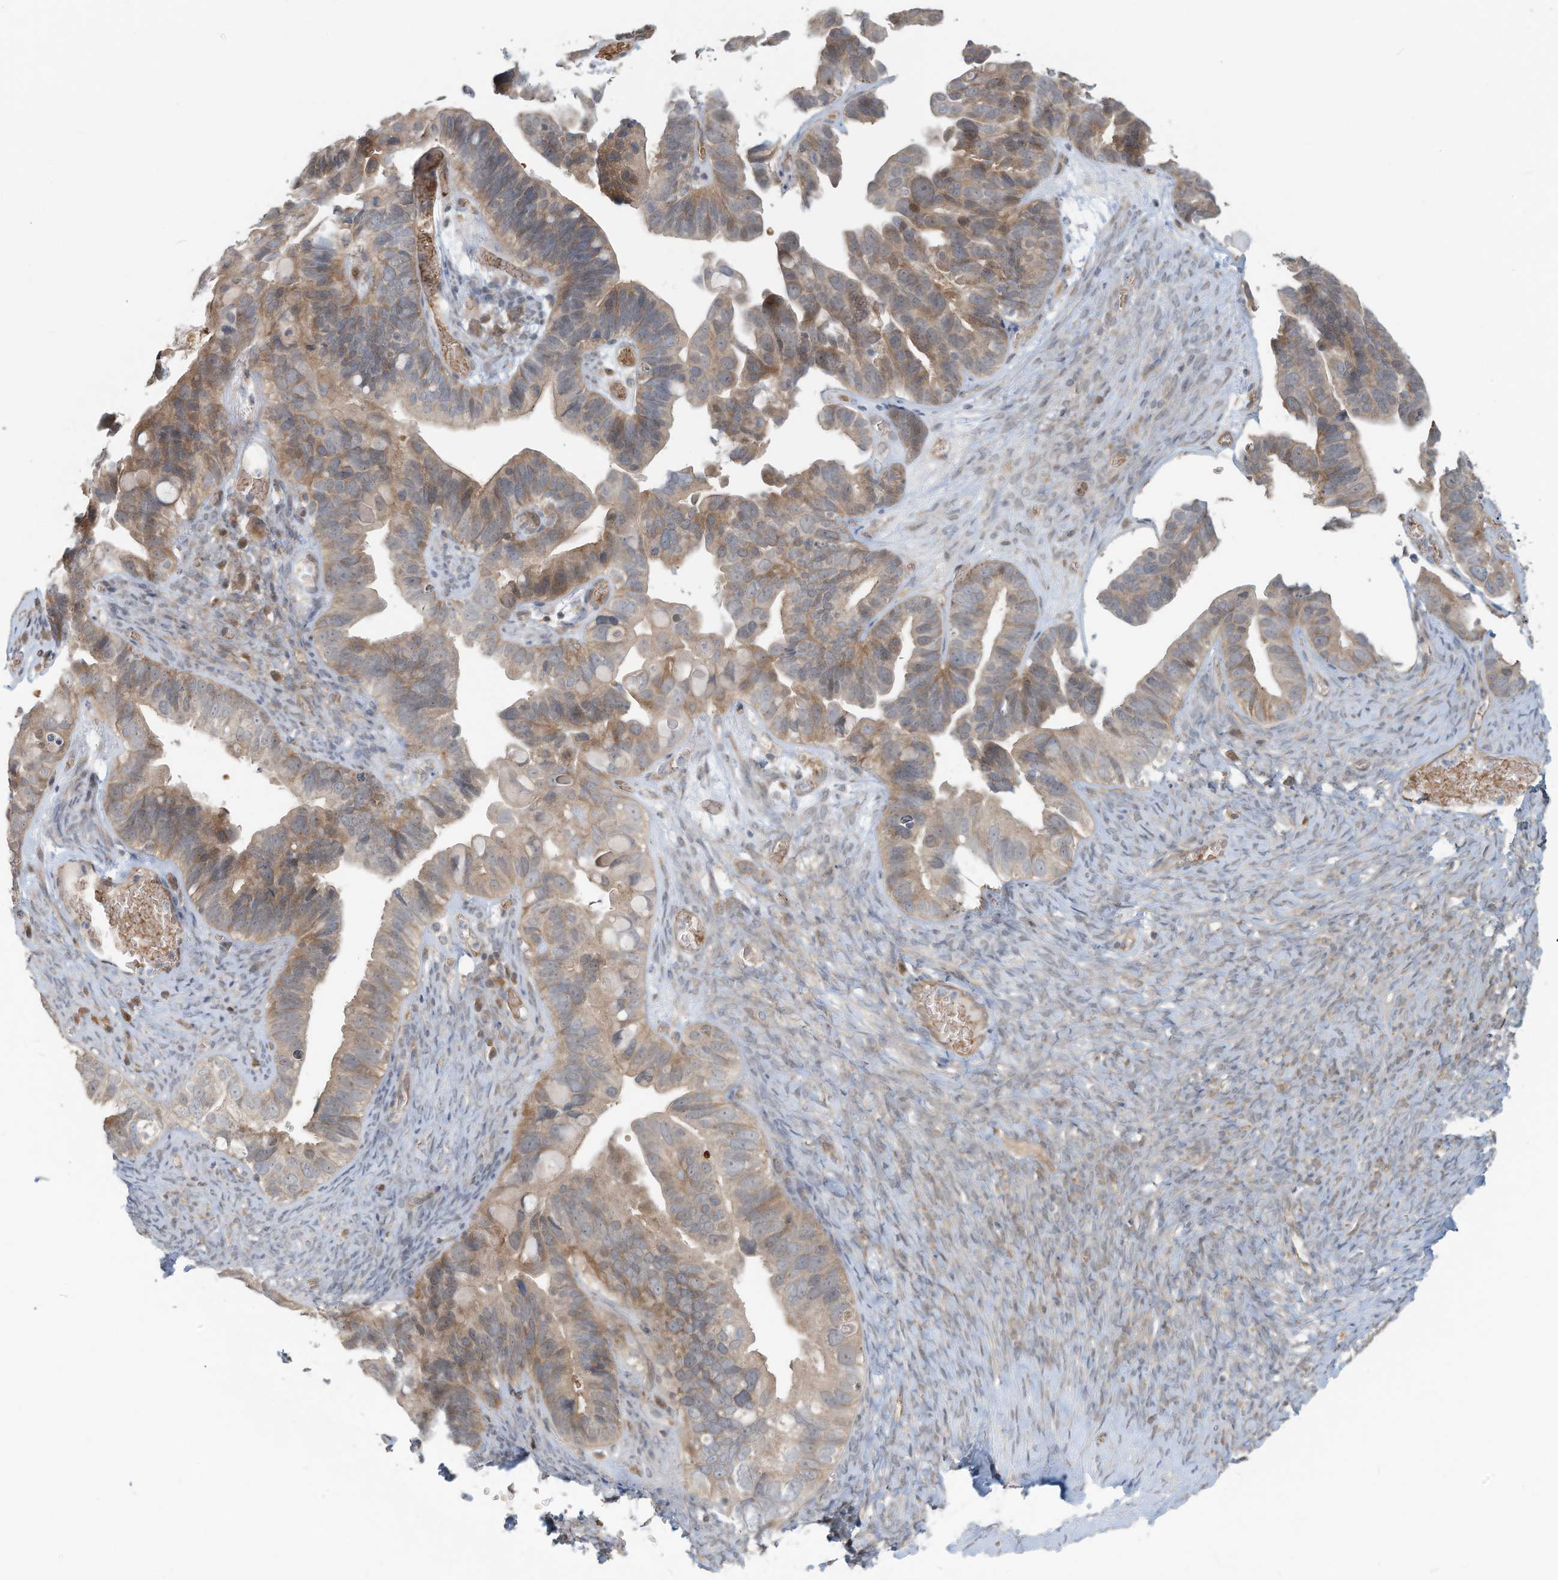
{"staining": {"intensity": "moderate", "quantity": "25%-75%", "location": "cytoplasmic/membranous"}, "tissue": "ovarian cancer", "cell_type": "Tumor cells", "image_type": "cancer", "snomed": [{"axis": "morphology", "description": "Cystadenocarcinoma, serous, NOS"}, {"axis": "topography", "description": "Ovary"}], "caption": "Moderate cytoplasmic/membranous positivity is present in approximately 25%-75% of tumor cells in ovarian cancer (serous cystadenocarcinoma). Ihc stains the protein in brown and the nuclei are stained blue.", "gene": "ERI2", "patient": {"sex": "female", "age": 56}}